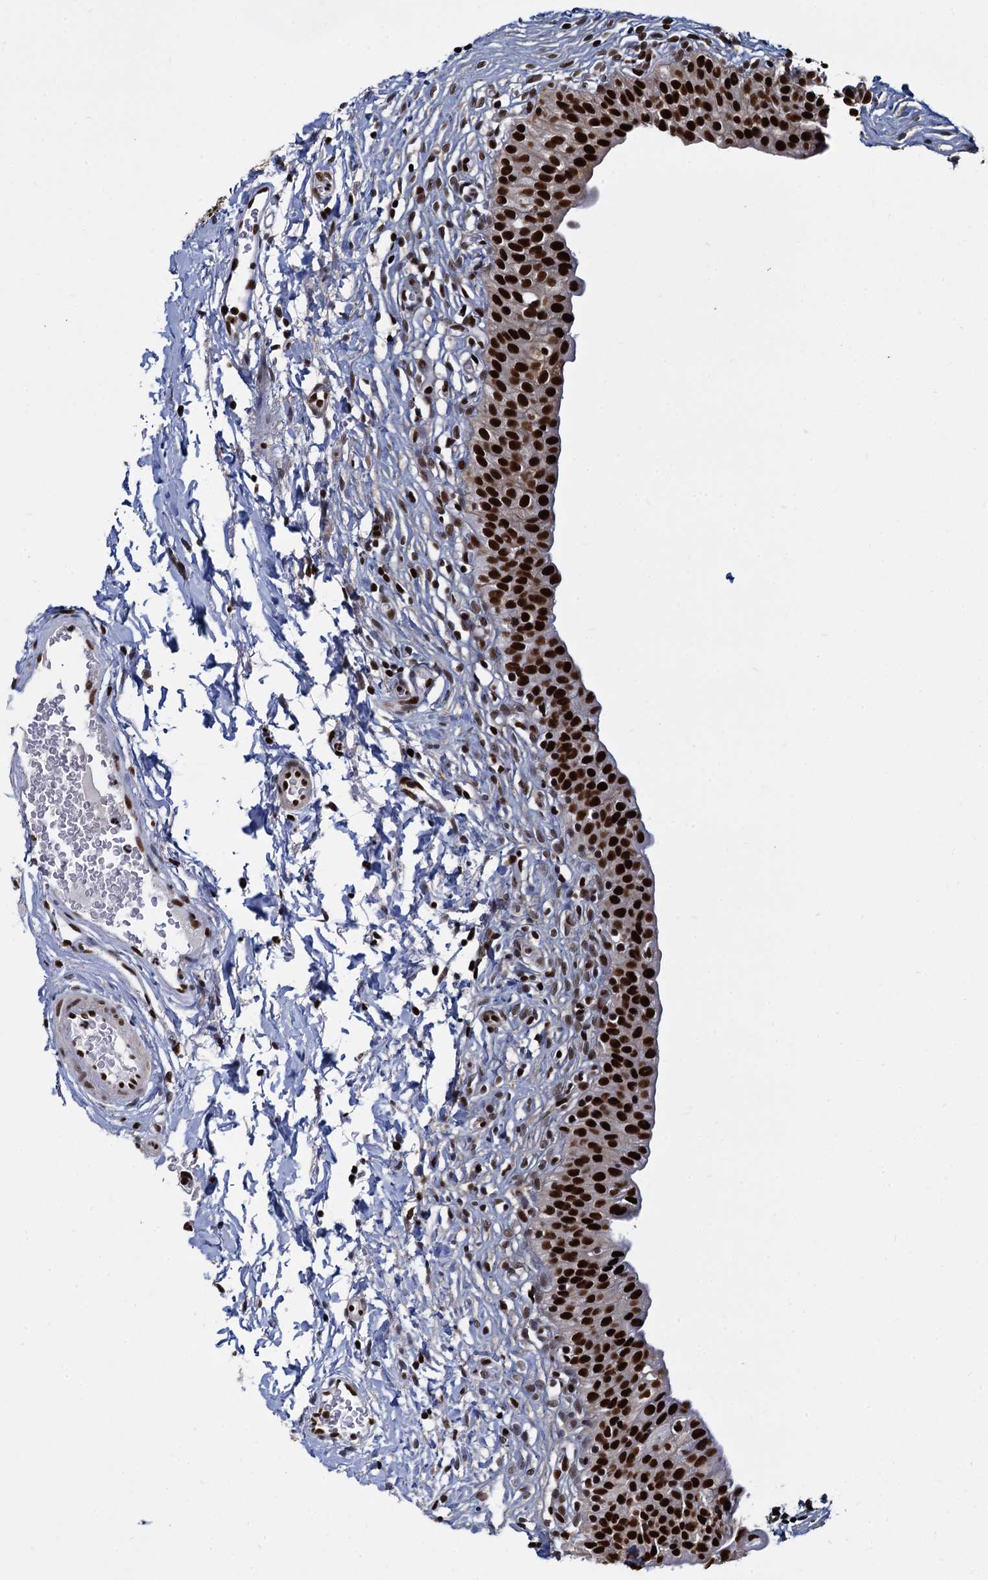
{"staining": {"intensity": "strong", "quantity": ">75%", "location": "nuclear"}, "tissue": "urinary bladder", "cell_type": "Urothelial cells", "image_type": "normal", "snomed": [{"axis": "morphology", "description": "Normal tissue, NOS"}, {"axis": "topography", "description": "Urinary bladder"}], "caption": "Immunohistochemistry of unremarkable urinary bladder reveals high levels of strong nuclear positivity in about >75% of urothelial cells. (DAB = brown stain, brightfield microscopy at high magnification).", "gene": "DCPS", "patient": {"sex": "male", "age": 55}}